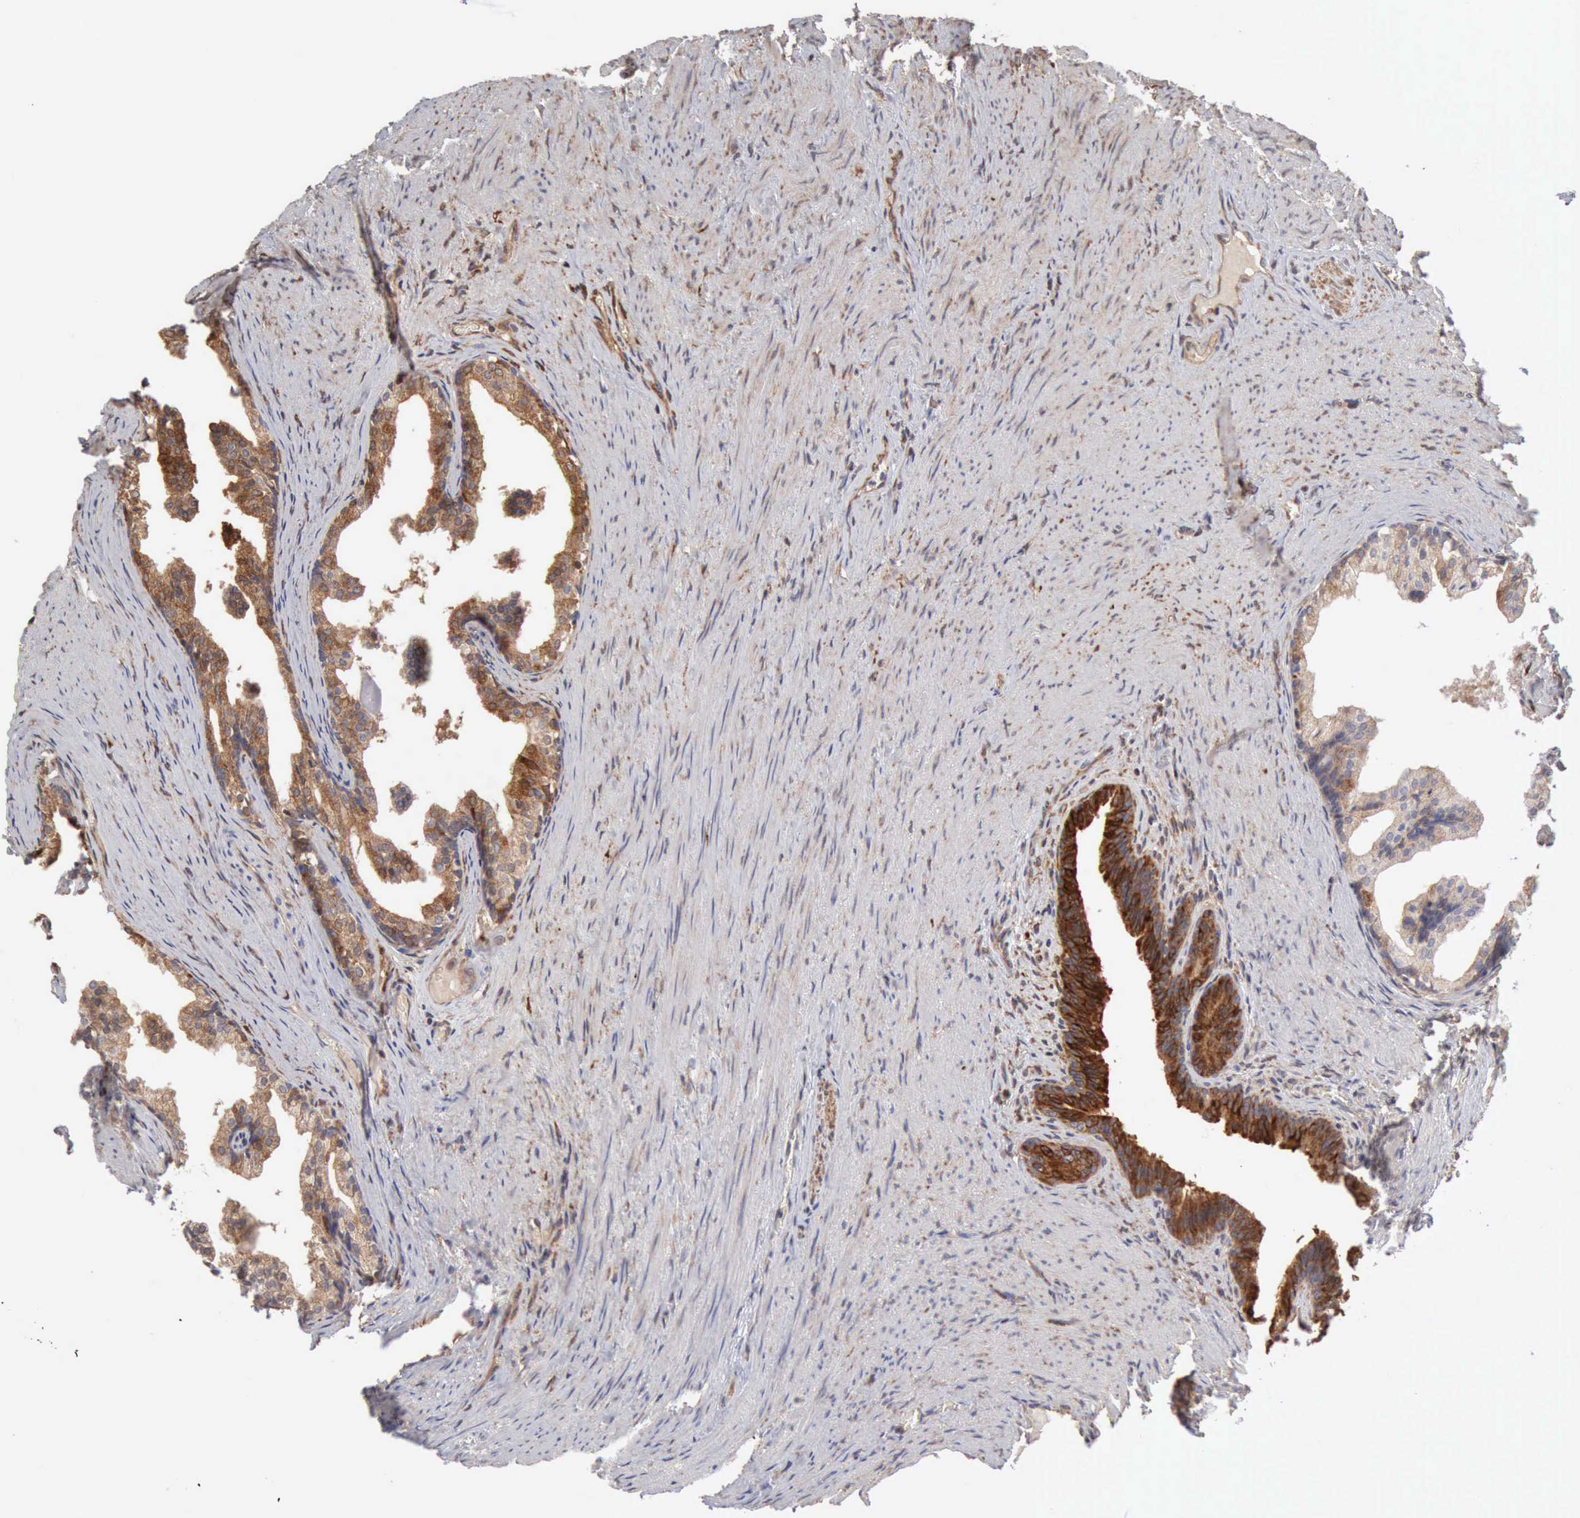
{"staining": {"intensity": "strong", "quantity": ">75%", "location": "cytoplasmic/membranous"}, "tissue": "prostate cancer", "cell_type": "Tumor cells", "image_type": "cancer", "snomed": [{"axis": "morphology", "description": "Adenocarcinoma, Medium grade"}, {"axis": "topography", "description": "Prostate"}], "caption": "A micrograph showing strong cytoplasmic/membranous positivity in approximately >75% of tumor cells in prostate cancer (medium-grade adenocarcinoma), as visualized by brown immunohistochemical staining.", "gene": "APOL2", "patient": {"sex": "male", "age": 60}}